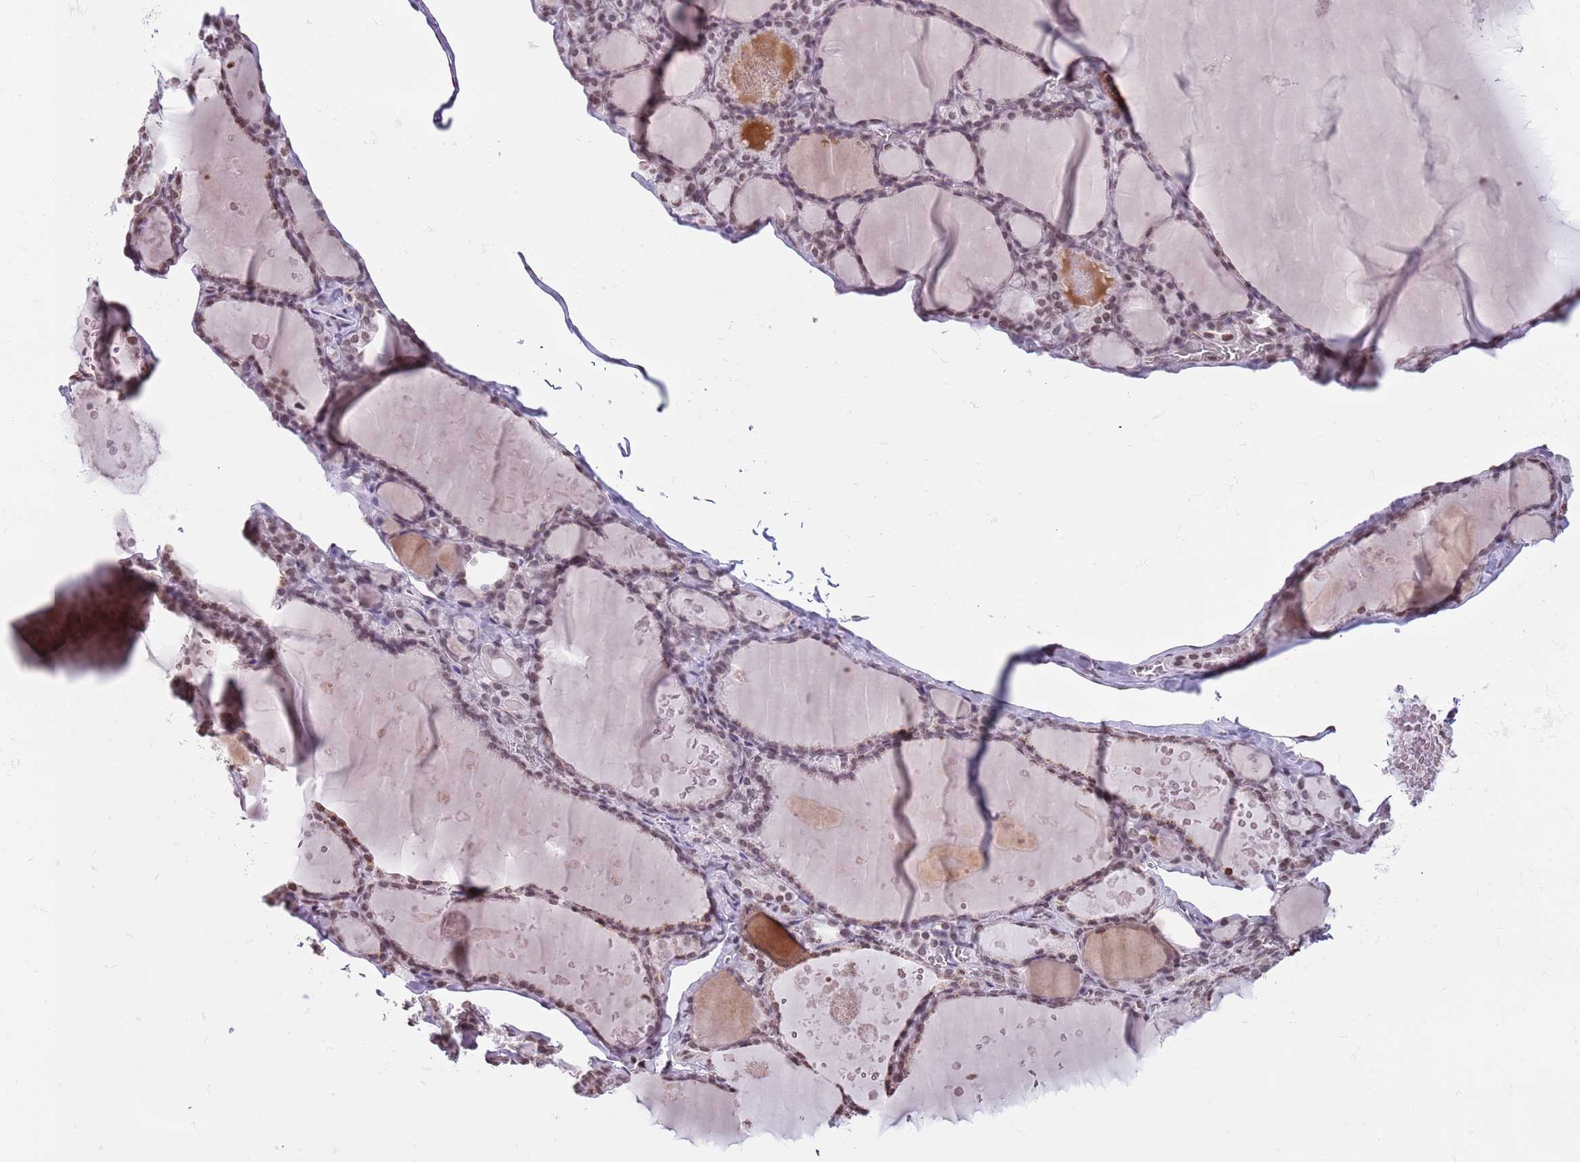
{"staining": {"intensity": "moderate", "quantity": ">75%", "location": "nuclear"}, "tissue": "thyroid gland", "cell_type": "Glandular cells", "image_type": "normal", "snomed": [{"axis": "morphology", "description": "Normal tissue, NOS"}, {"axis": "topography", "description": "Thyroid gland"}], "caption": "Glandular cells display medium levels of moderate nuclear expression in about >75% of cells in benign human thyroid gland.", "gene": "KPNA3", "patient": {"sex": "male", "age": 56}}